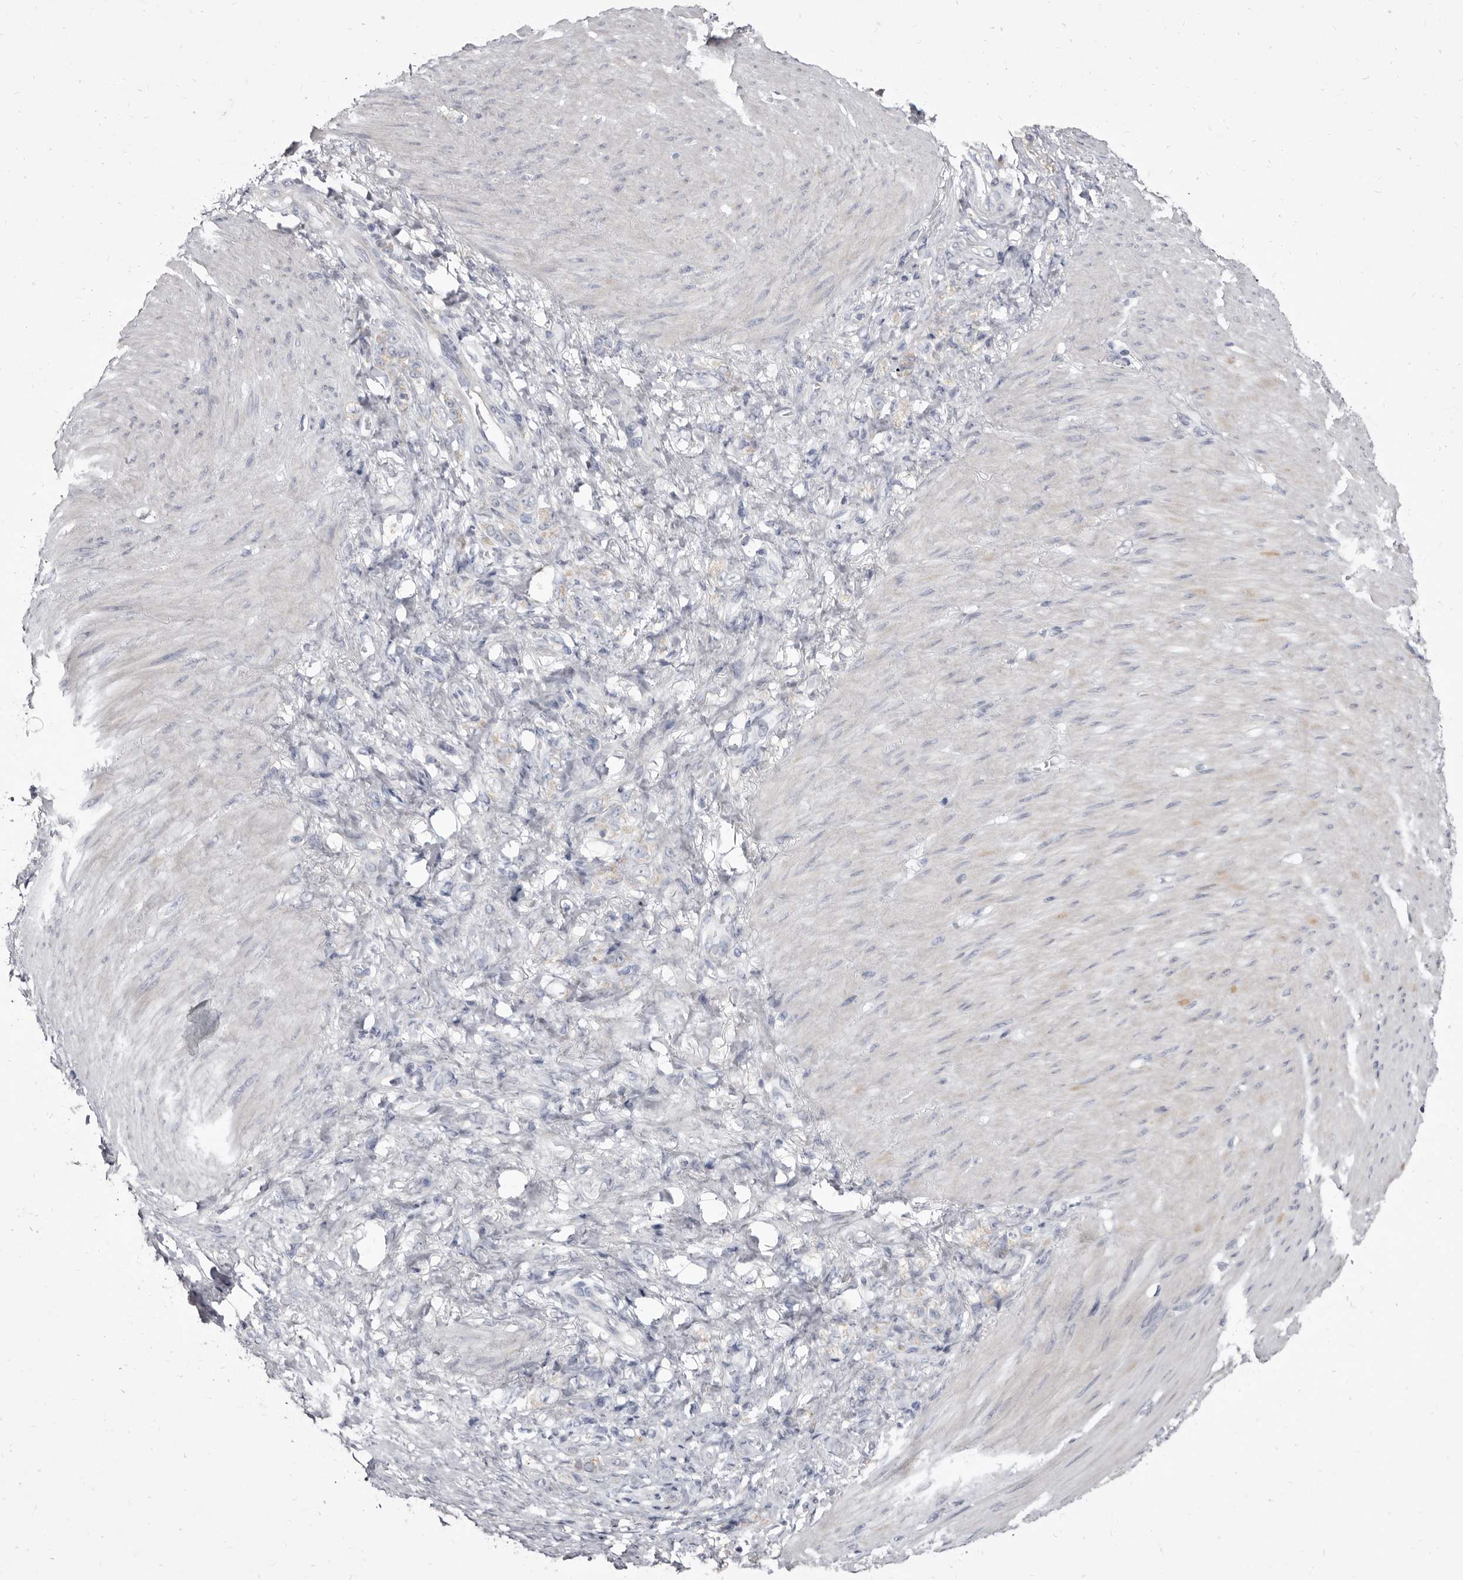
{"staining": {"intensity": "negative", "quantity": "none", "location": "none"}, "tissue": "stomach cancer", "cell_type": "Tumor cells", "image_type": "cancer", "snomed": [{"axis": "morphology", "description": "Normal tissue, NOS"}, {"axis": "morphology", "description": "Adenocarcinoma, NOS"}, {"axis": "topography", "description": "Stomach"}], "caption": "Immunohistochemistry of adenocarcinoma (stomach) demonstrates no positivity in tumor cells. Brightfield microscopy of immunohistochemistry stained with DAB (3,3'-diaminobenzidine) (brown) and hematoxylin (blue), captured at high magnification.", "gene": "CYP2E1", "patient": {"sex": "male", "age": 82}}